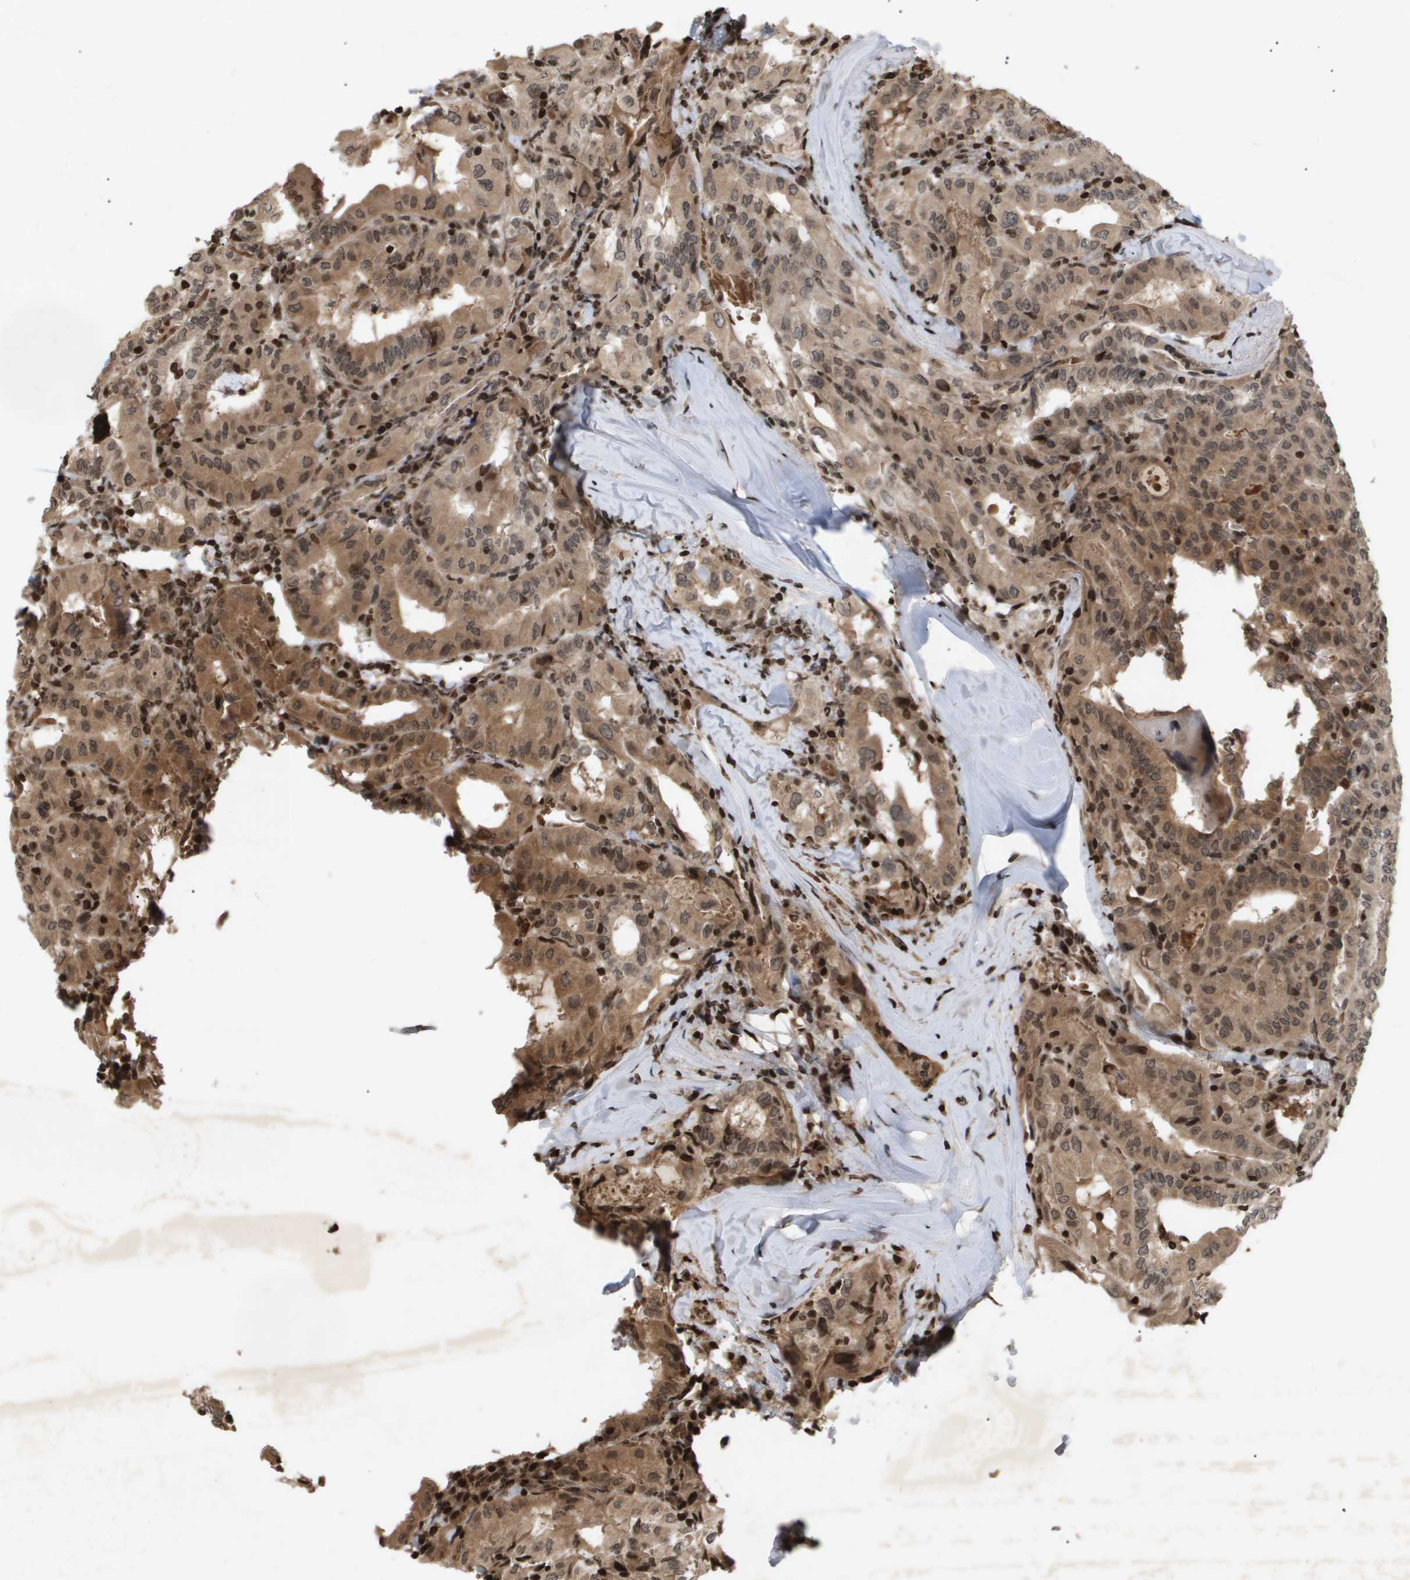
{"staining": {"intensity": "moderate", "quantity": ">75%", "location": "cytoplasmic/membranous,nuclear"}, "tissue": "thyroid cancer", "cell_type": "Tumor cells", "image_type": "cancer", "snomed": [{"axis": "morphology", "description": "Papillary adenocarcinoma, NOS"}, {"axis": "topography", "description": "Thyroid gland"}], "caption": "Papillary adenocarcinoma (thyroid) was stained to show a protein in brown. There is medium levels of moderate cytoplasmic/membranous and nuclear staining in about >75% of tumor cells.", "gene": "HSPA6", "patient": {"sex": "female", "age": 42}}